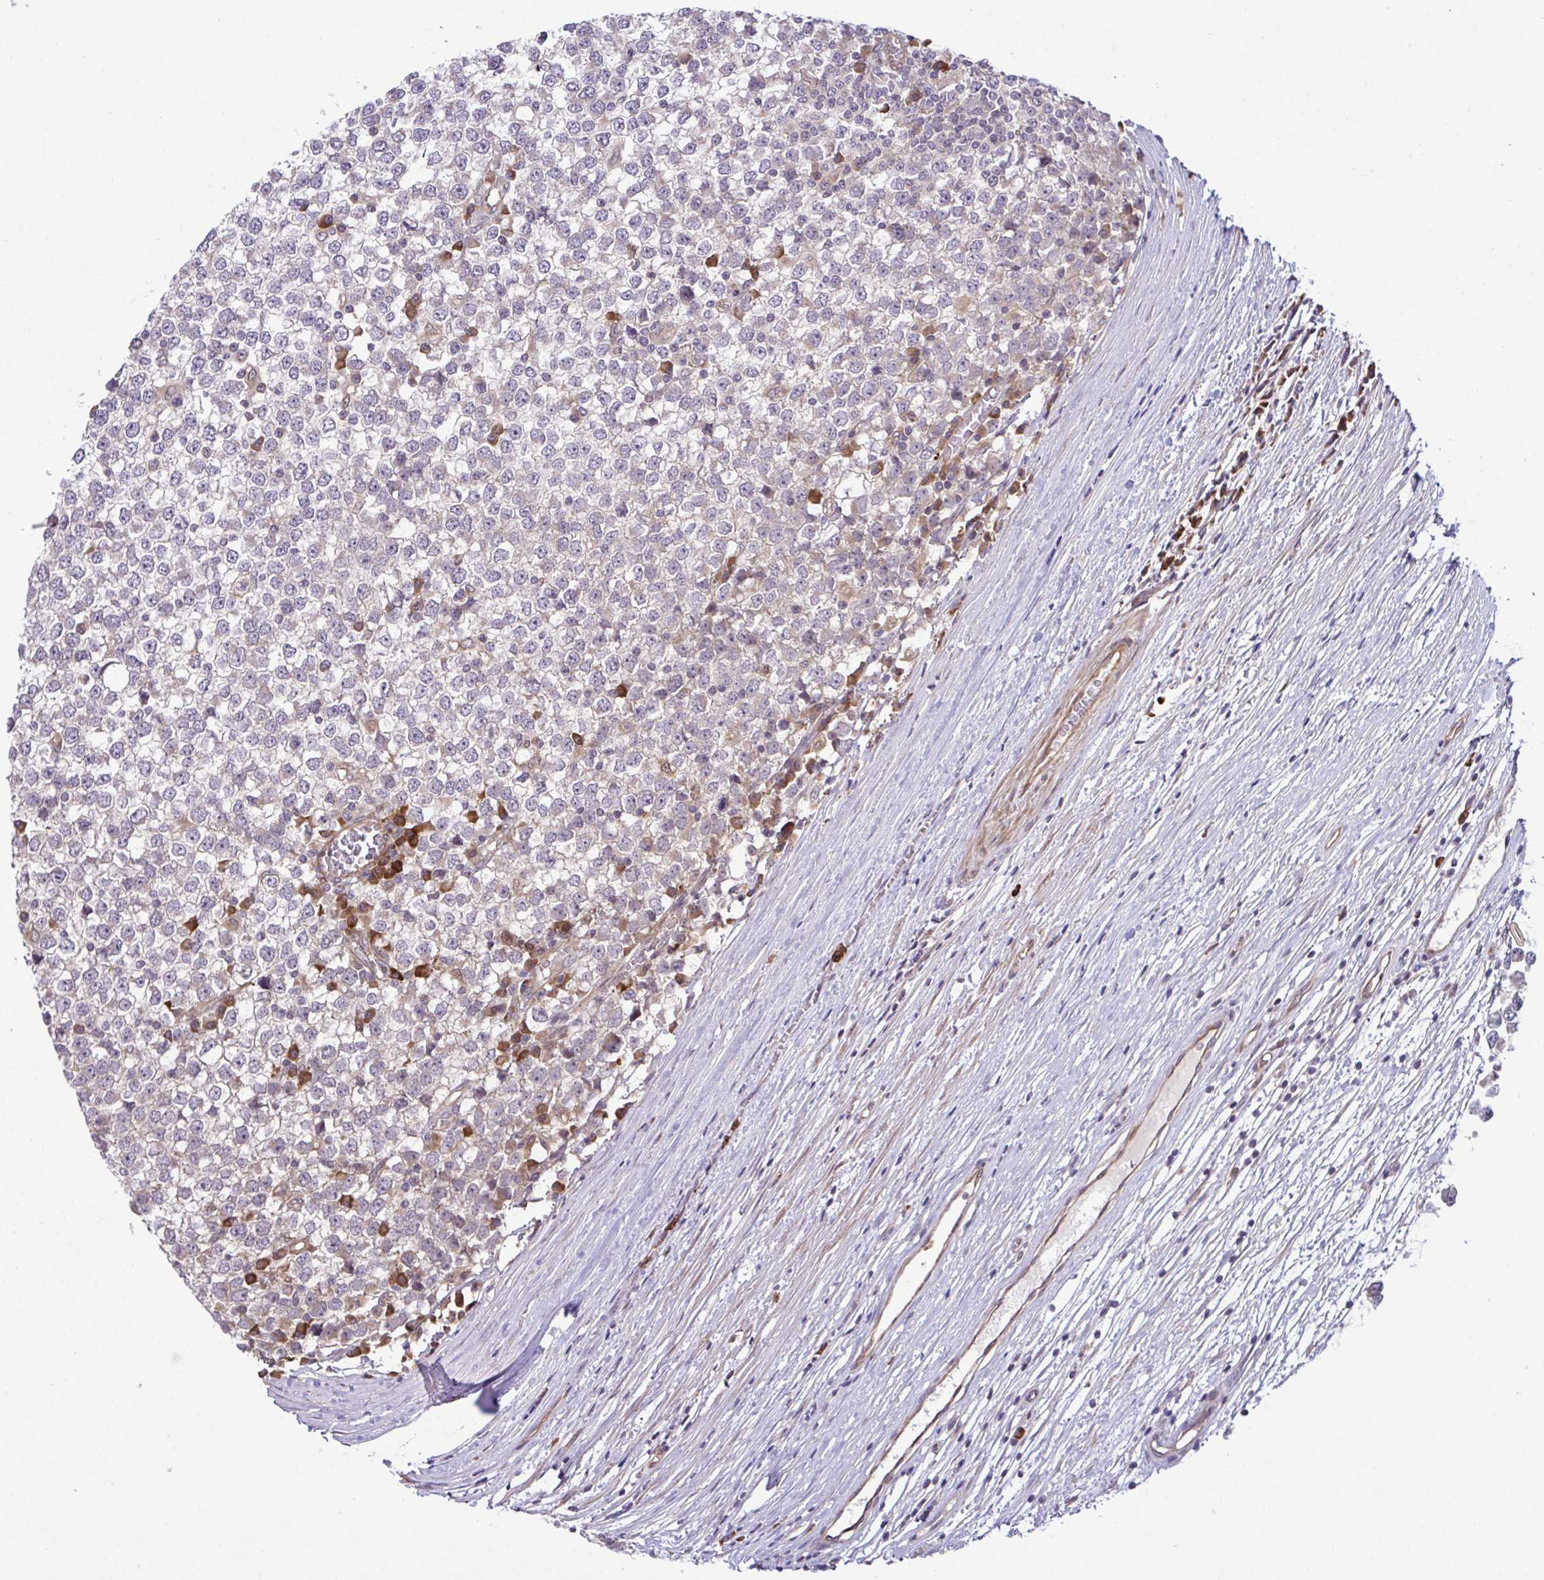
{"staining": {"intensity": "negative", "quantity": "none", "location": "none"}, "tissue": "testis cancer", "cell_type": "Tumor cells", "image_type": "cancer", "snomed": [{"axis": "morphology", "description": "Seminoma, NOS"}, {"axis": "topography", "description": "Testis"}], "caption": "Immunohistochemistry of testis cancer demonstrates no positivity in tumor cells.", "gene": "CMPK1", "patient": {"sex": "male", "age": 65}}